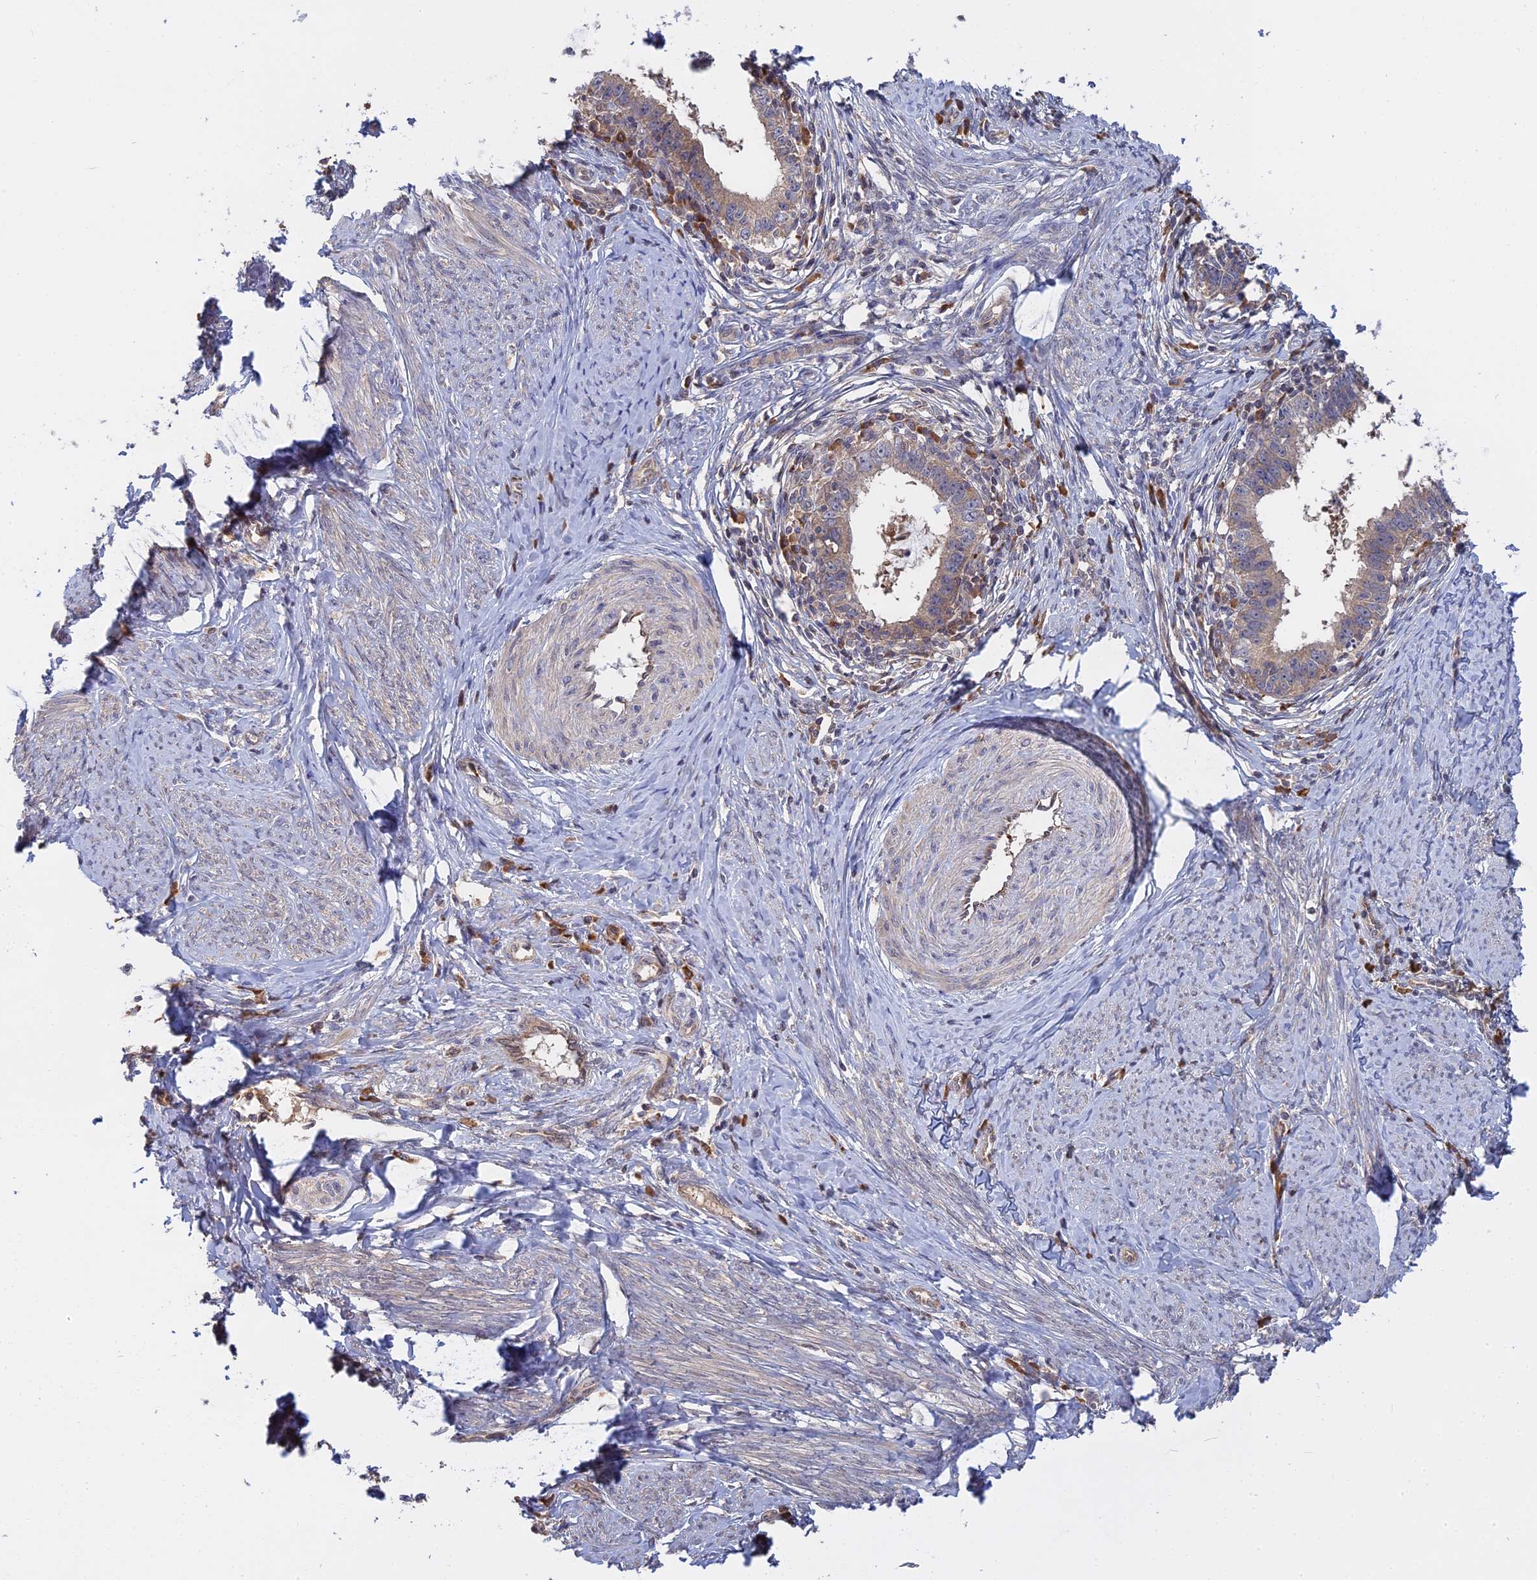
{"staining": {"intensity": "weak", "quantity": ">75%", "location": "cytoplasmic/membranous"}, "tissue": "cervical cancer", "cell_type": "Tumor cells", "image_type": "cancer", "snomed": [{"axis": "morphology", "description": "Adenocarcinoma, NOS"}, {"axis": "topography", "description": "Cervix"}], "caption": "Approximately >75% of tumor cells in human adenocarcinoma (cervical) display weak cytoplasmic/membranous protein staining as visualized by brown immunohistochemical staining.", "gene": "IL21R", "patient": {"sex": "female", "age": 36}}